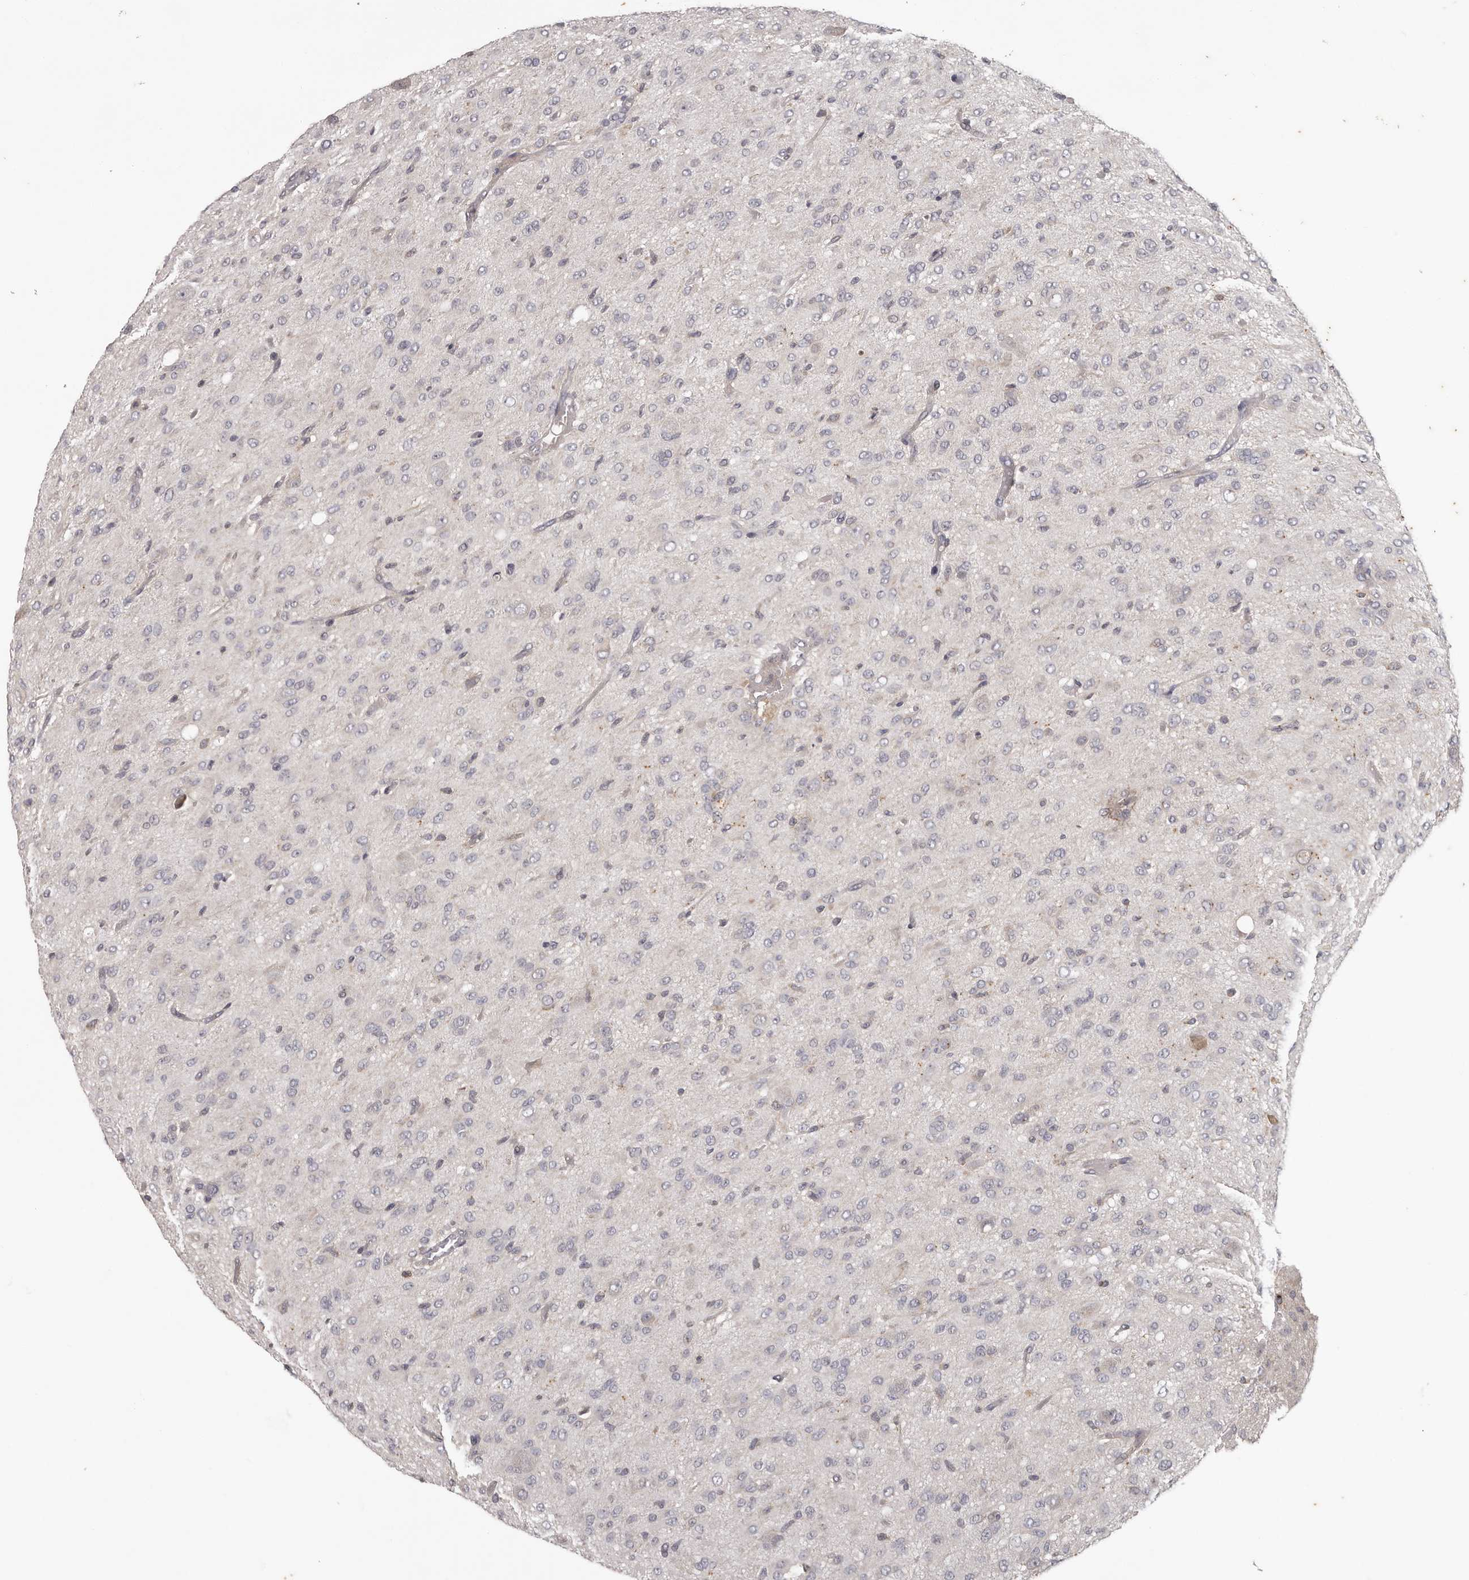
{"staining": {"intensity": "negative", "quantity": "none", "location": "none"}, "tissue": "glioma", "cell_type": "Tumor cells", "image_type": "cancer", "snomed": [{"axis": "morphology", "description": "Glioma, malignant, High grade"}, {"axis": "topography", "description": "Brain"}], "caption": "Tumor cells are negative for protein expression in human malignant glioma (high-grade). (DAB (3,3'-diaminobenzidine) immunohistochemistry (IHC), high magnification).", "gene": "ANKRD44", "patient": {"sex": "female", "age": 59}}